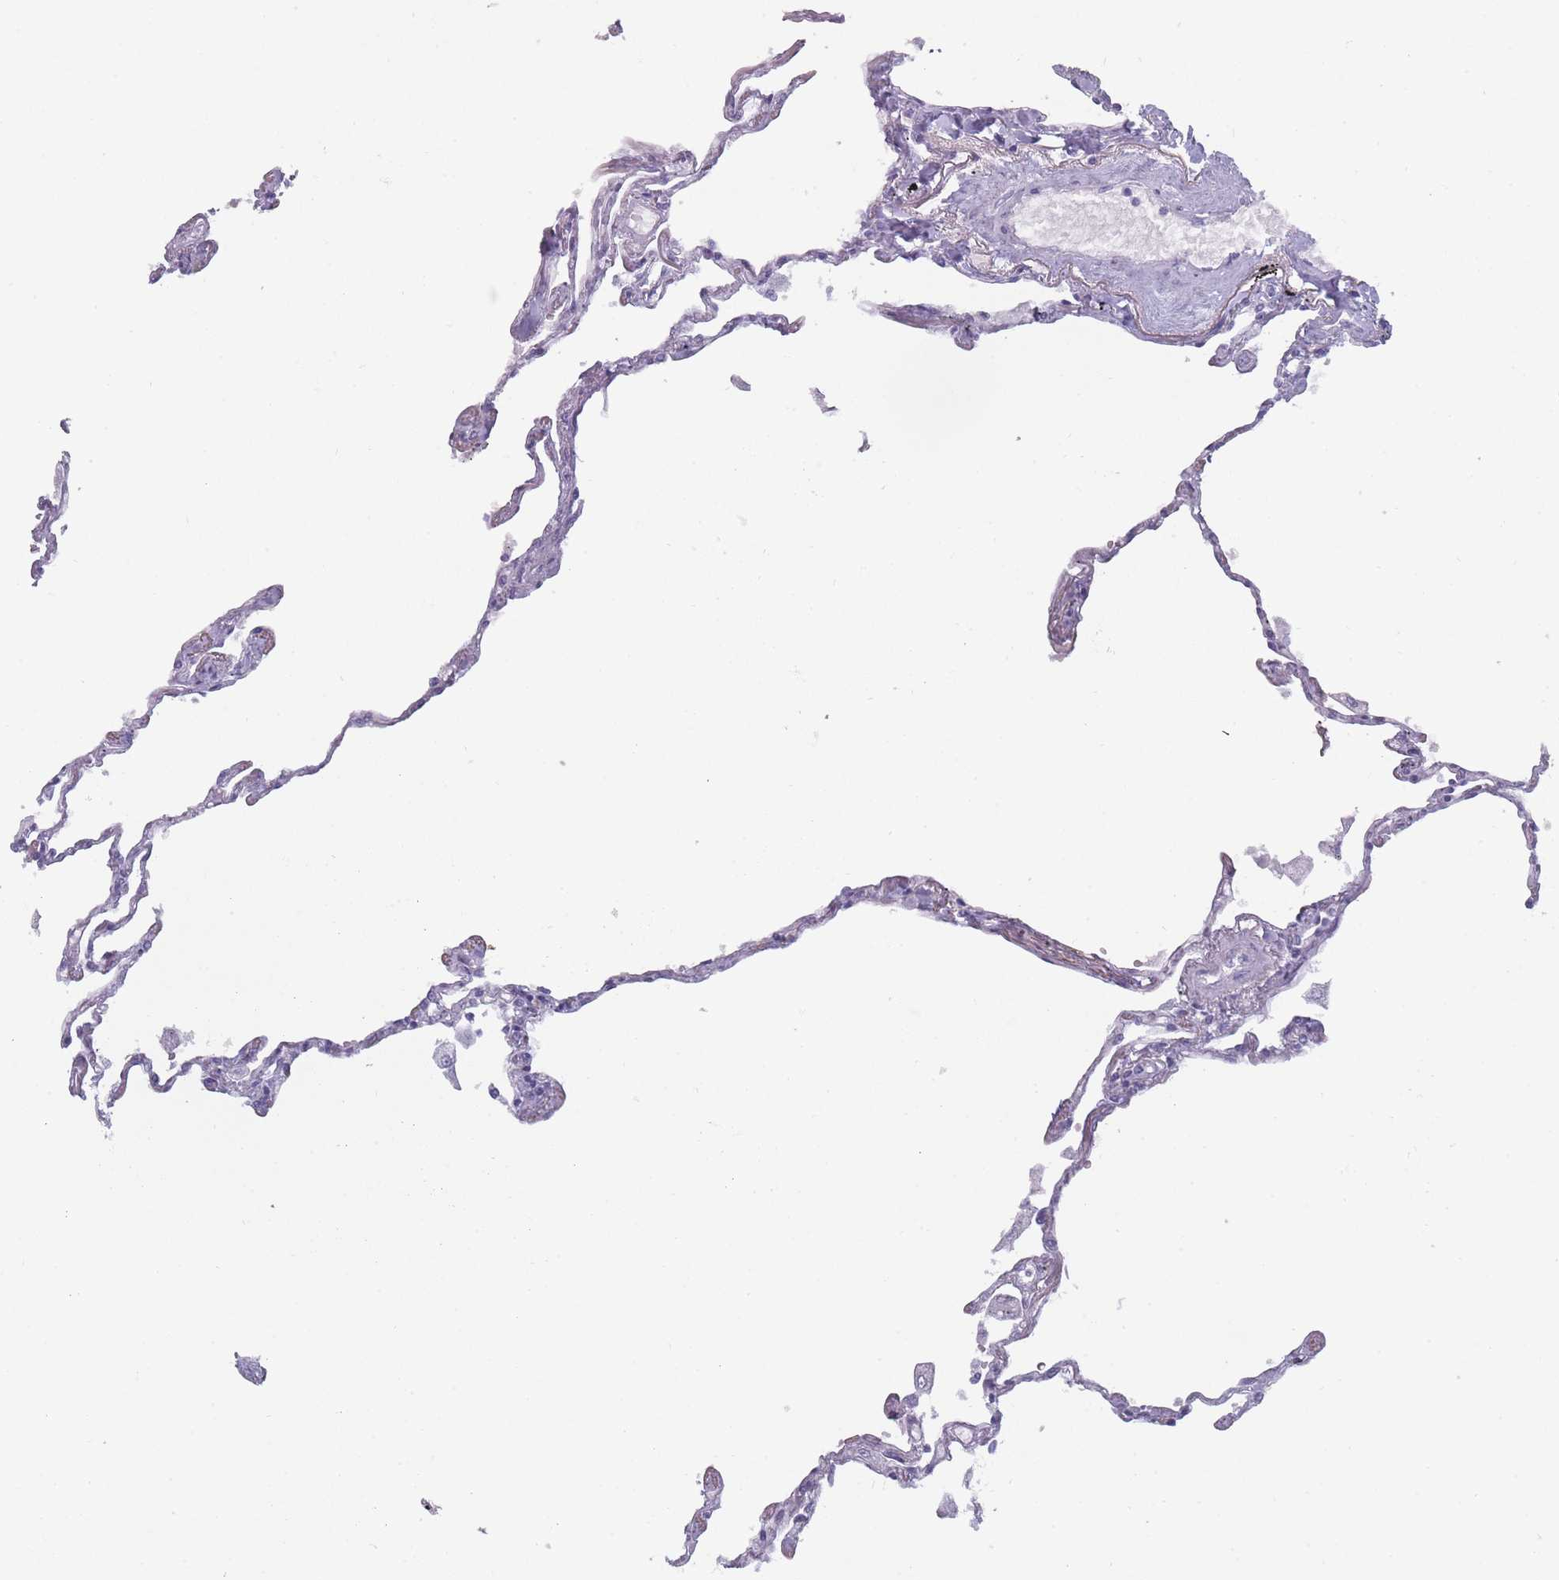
{"staining": {"intensity": "negative", "quantity": "none", "location": "none"}, "tissue": "lung", "cell_type": "Alveolar cells", "image_type": "normal", "snomed": [{"axis": "morphology", "description": "Normal tissue, NOS"}, {"axis": "topography", "description": "Lung"}], "caption": "Immunohistochemistry of unremarkable lung exhibits no staining in alveolar cells. (Brightfield microscopy of DAB immunohistochemistry (IHC) at high magnification).", "gene": "ROS1", "patient": {"sex": "female", "age": 67}}